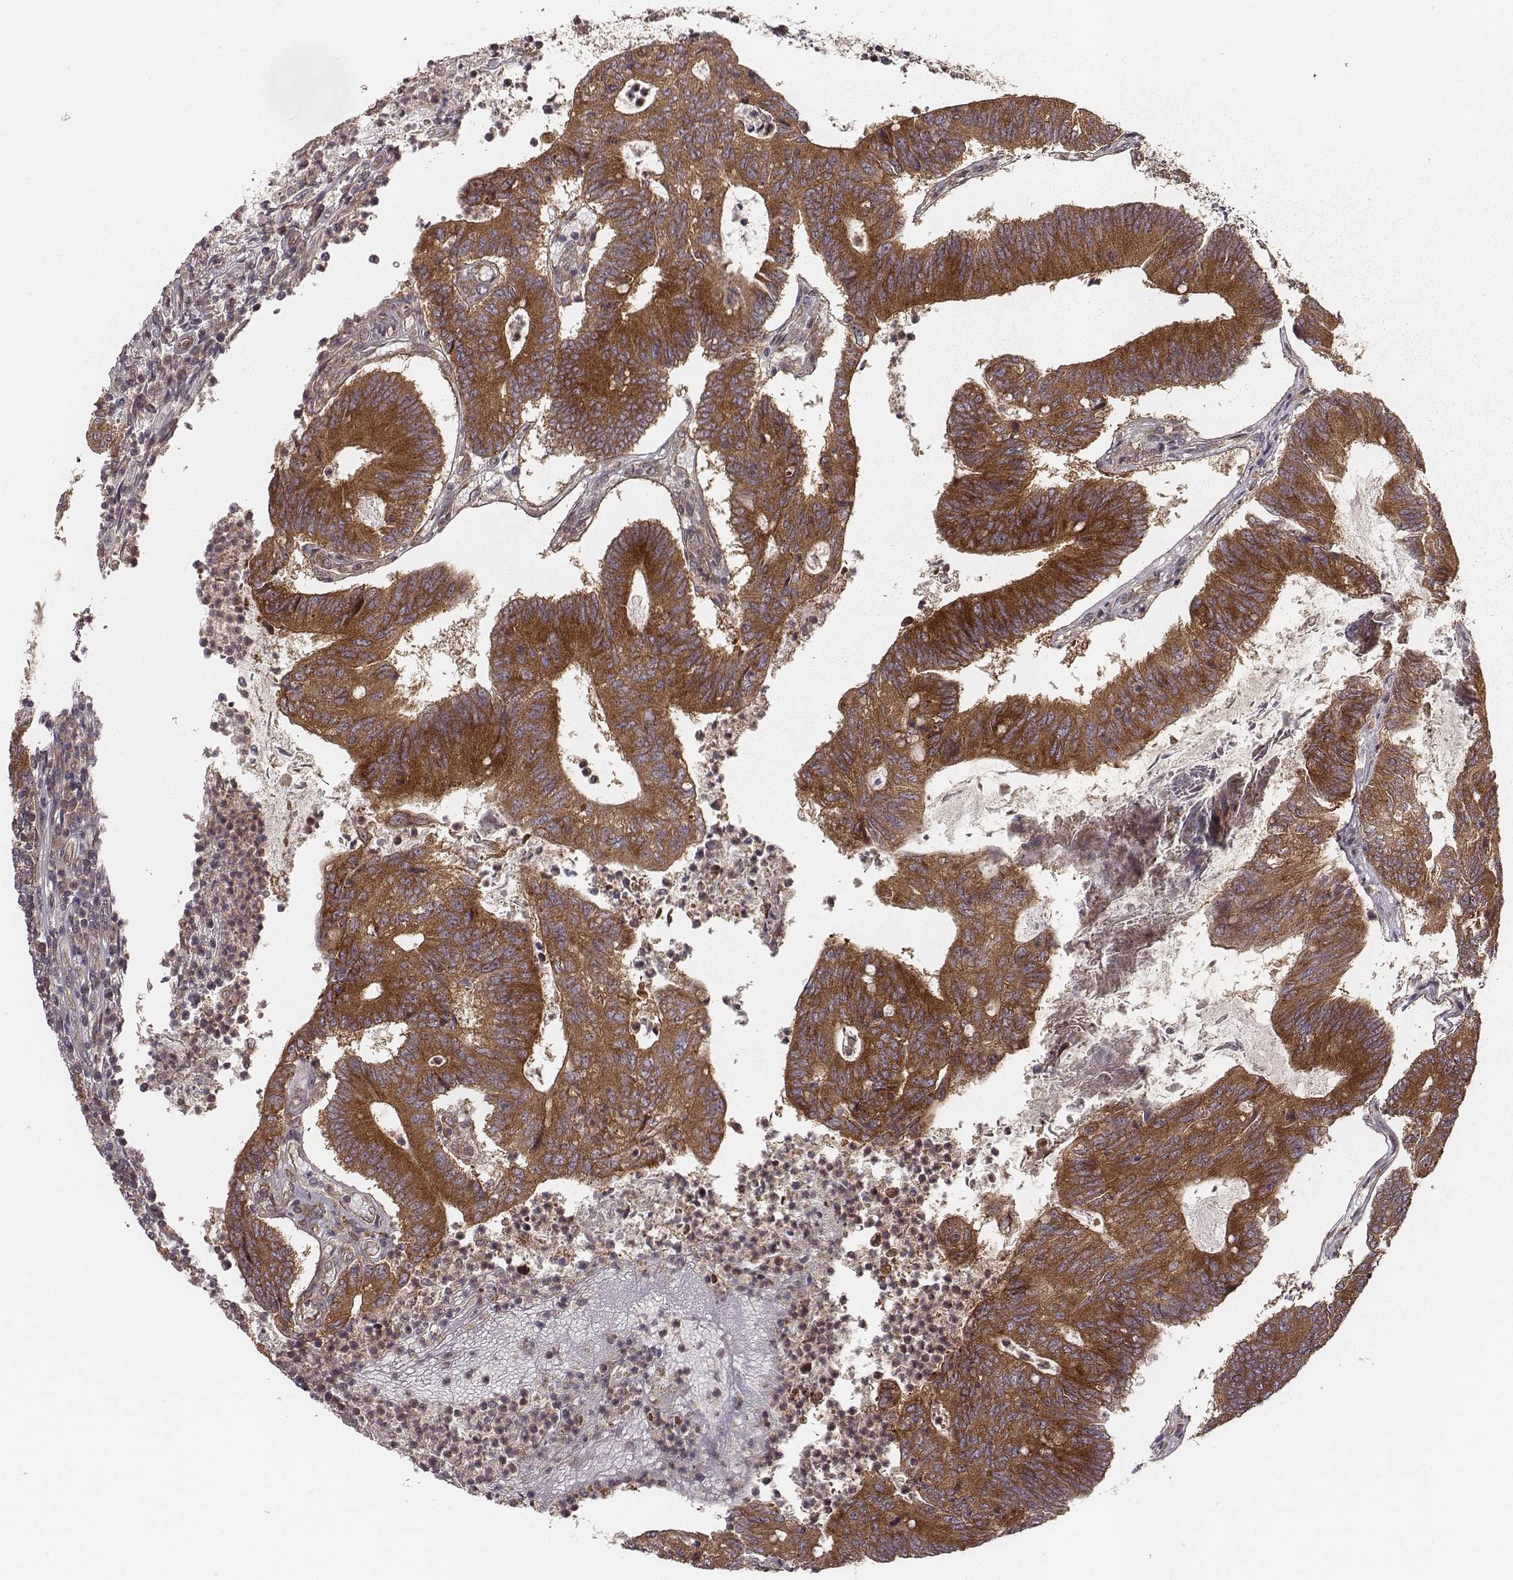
{"staining": {"intensity": "strong", "quantity": ">75%", "location": "cytoplasmic/membranous"}, "tissue": "colorectal cancer", "cell_type": "Tumor cells", "image_type": "cancer", "snomed": [{"axis": "morphology", "description": "Adenocarcinoma, NOS"}, {"axis": "topography", "description": "Colon"}], "caption": "Immunohistochemistry (DAB) staining of human colorectal adenocarcinoma reveals strong cytoplasmic/membranous protein expression in approximately >75% of tumor cells.", "gene": "VPS26A", "patient": {"sex": "female", "age": 70}}